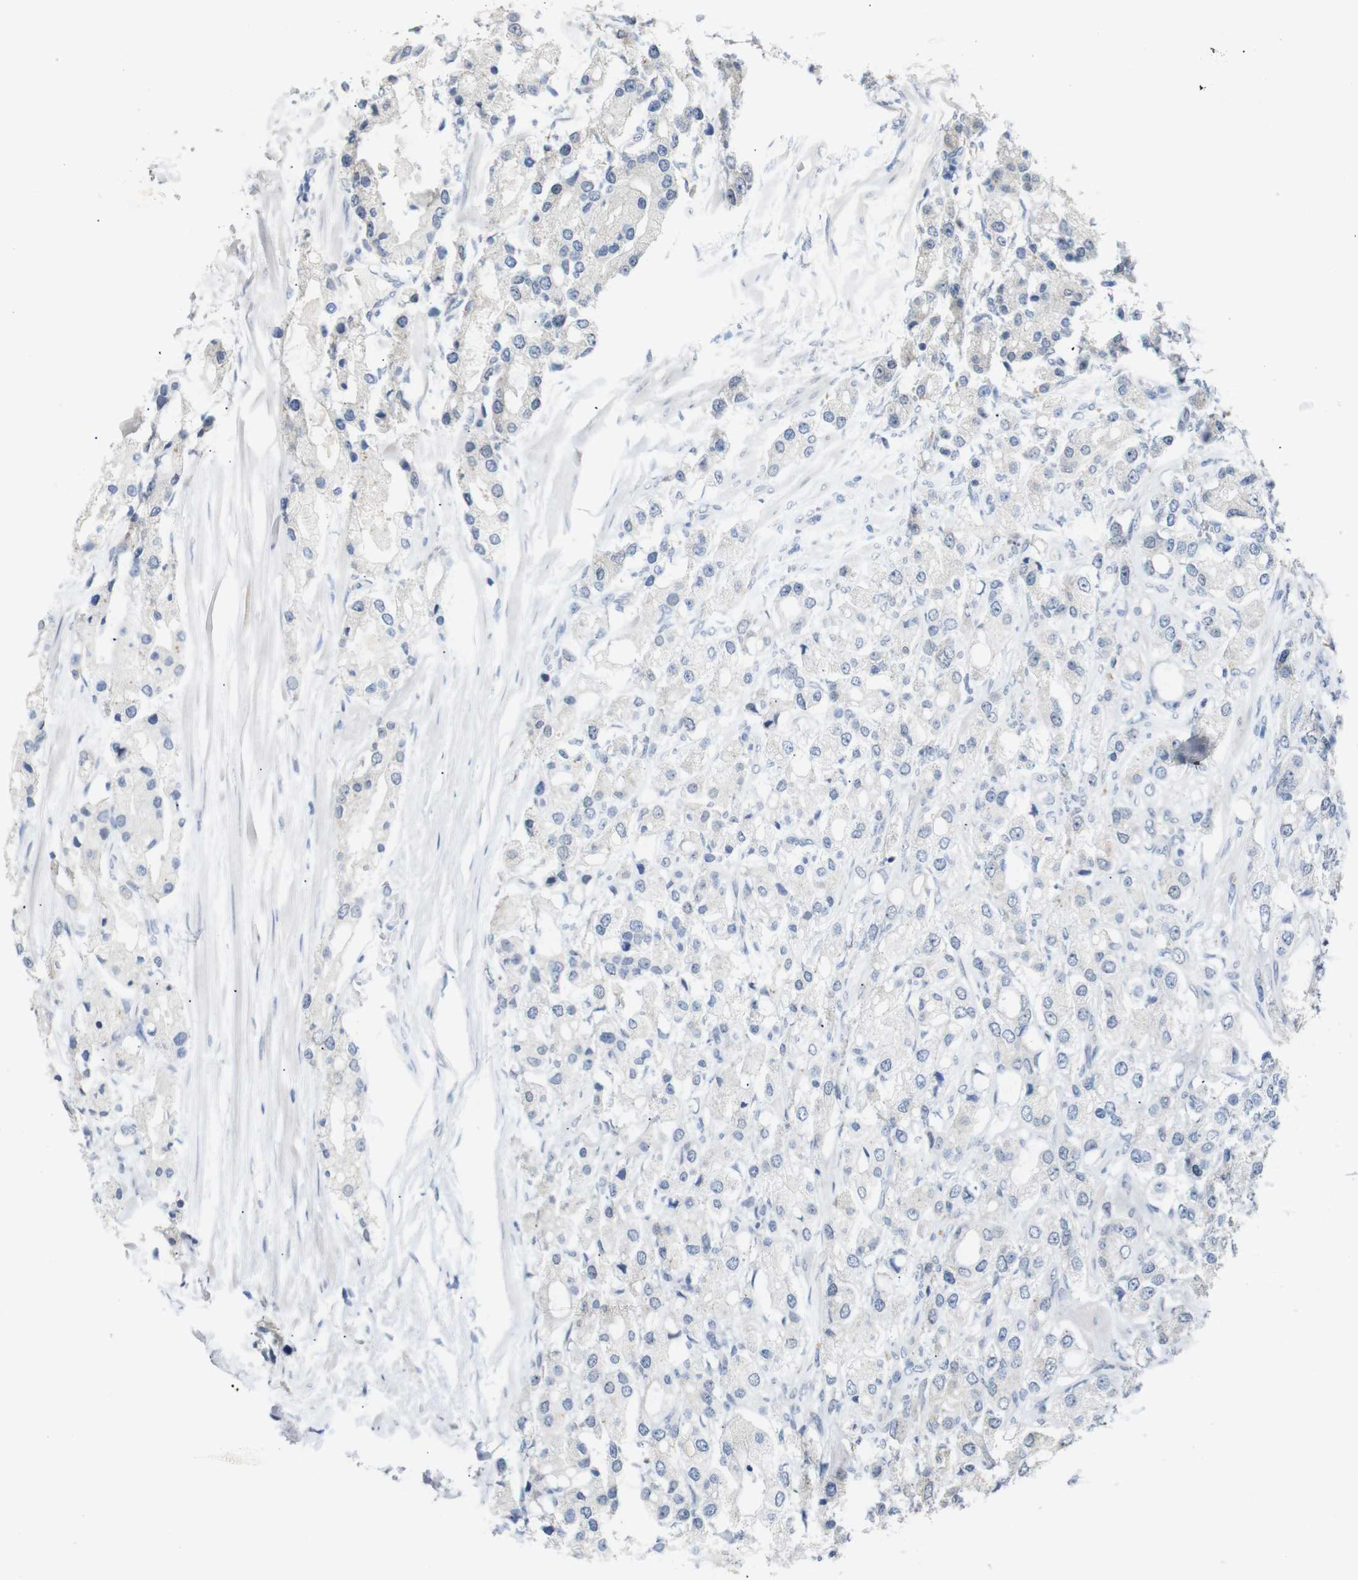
{"staining": {"intensity": "negative", "quantity": "none", "location": "none"}, "tissue": "prostate cancer", "cell_type": "Tumor cells", "image_type": "cancer", "snomed": [{"axis": "morphology", "description": "Adenocarcinoma, High grade"}, {"axis": "topography", "description": "Prostate"}], "caption": "Tumor cells show no significant expression in prostate high-grade adenocarcinoma. The staining was performed using DAB (3,3'-diaminobenzidine) to visualize the protein expression in brown, while the nuclei were stained in blue with hematoxylin (Magnification: 20x).", "gene": "GPR158", "patient": {"sex": "male", "age": 65}}